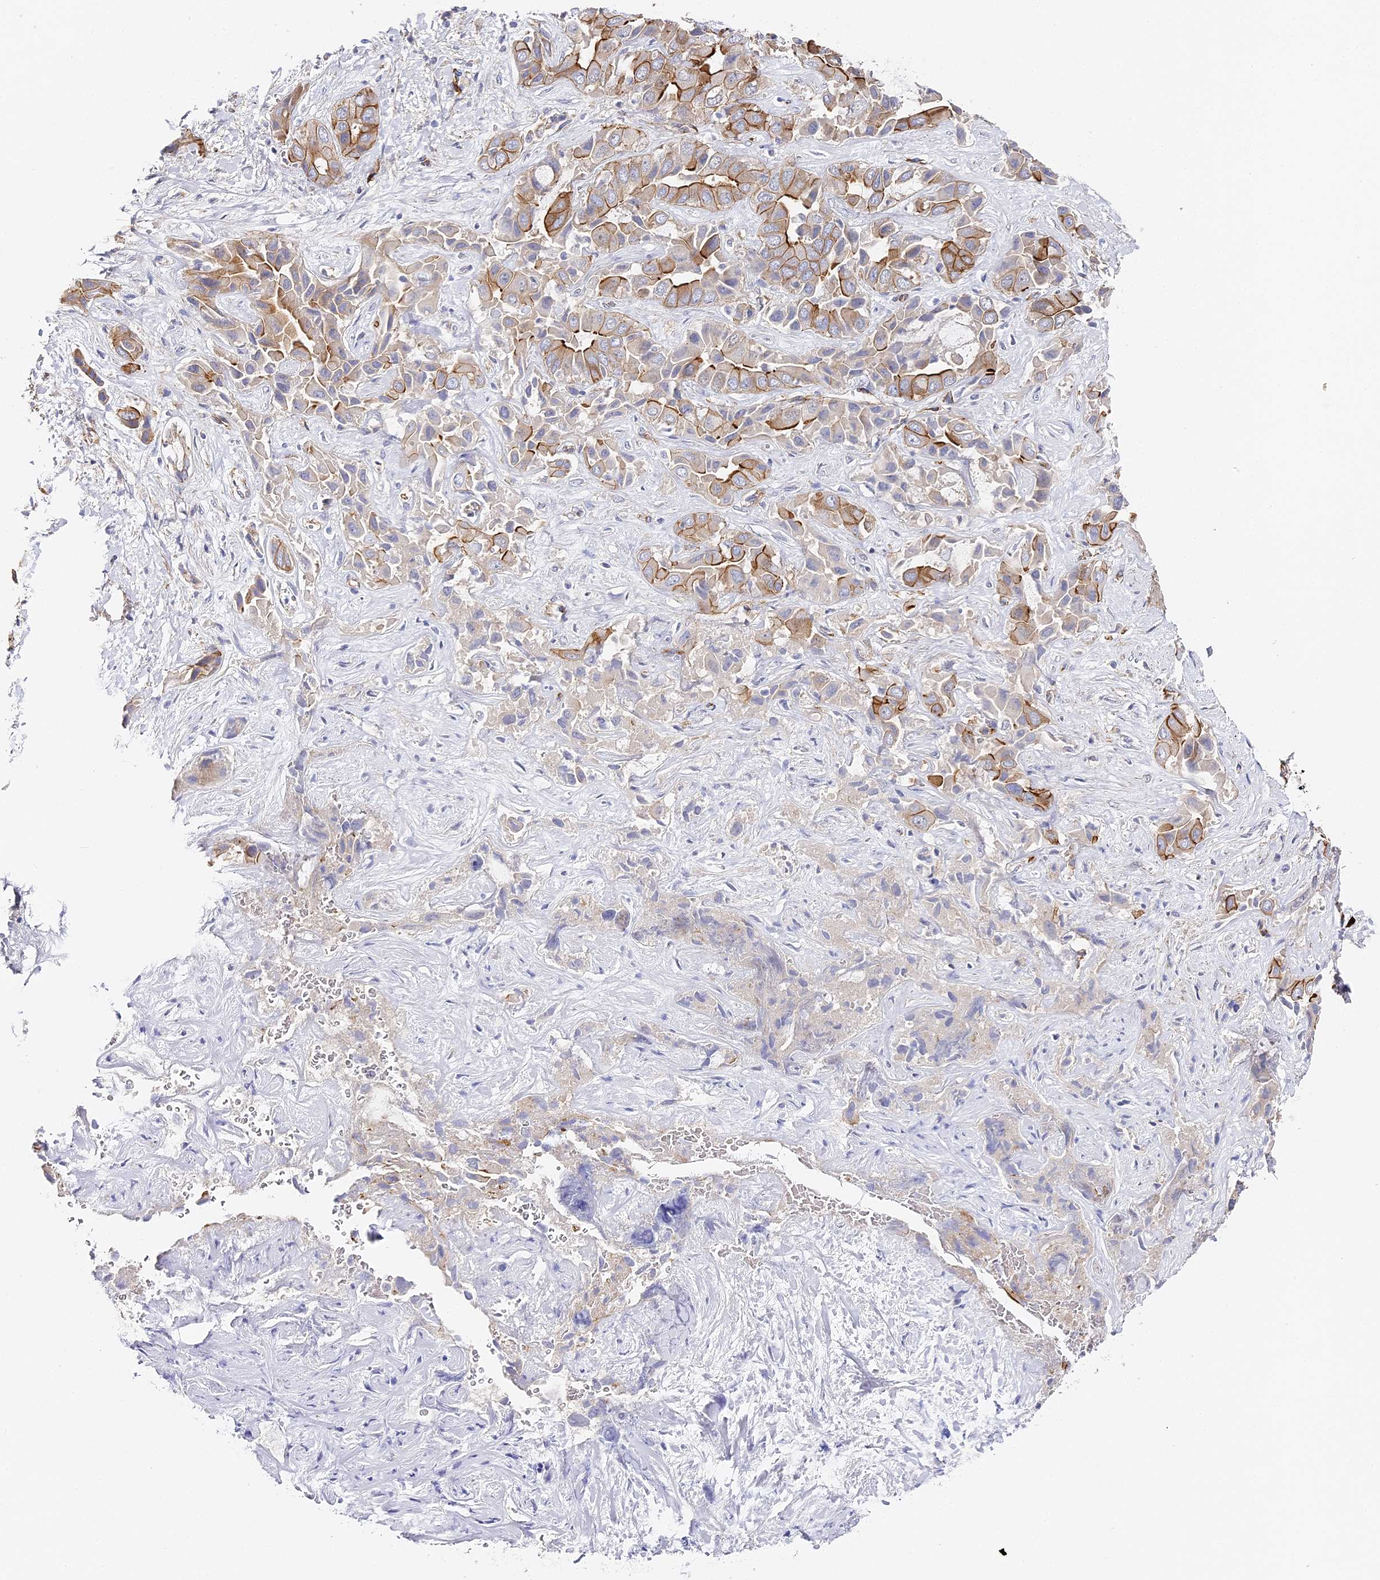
{"staining": {"intensity": "strong", "quantity": "<25%", "location": "cytoplasmic/membranous"}, "tissue": "liver cancer", "cell_type": "Tumor cells", "image_type": "cancer", "snomed": [{"axis": "morphology", "description": "Cholangiocarcinoma"}, {"axis": "topography", "description": "Liver"}], "caption": "Tumor cells exhibit medium levels of strong cytoplasmic/membranous positivity in approximately <25% of cells in human cholangiocarcinoma (liver).", "gene": "CCDC30", "patient": {"sex": "female", "age": 52}}